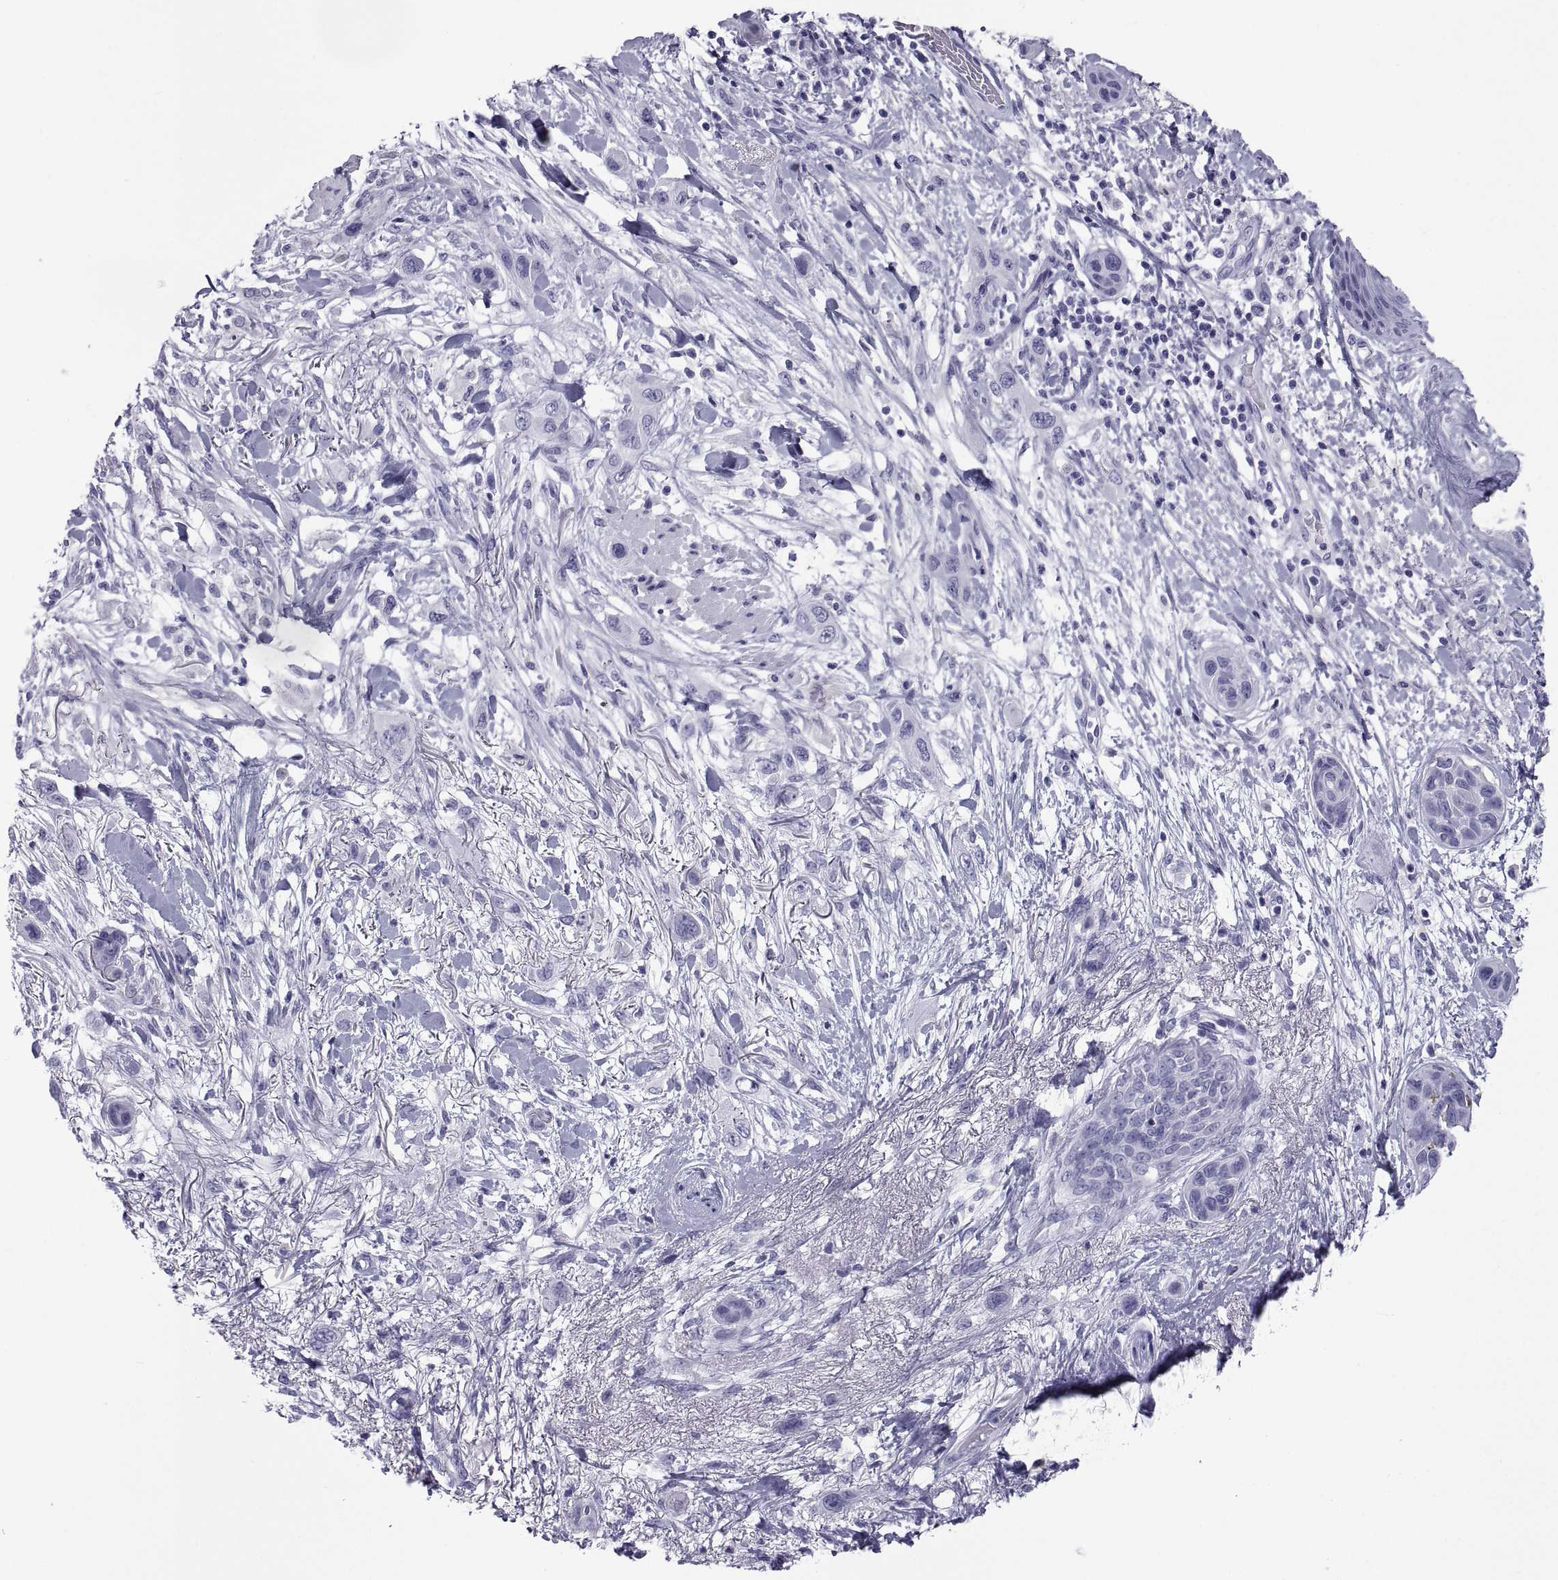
{"staining": {"intensity": "negative", "quantity": "none", "location": "none"}, "tissue": "skin cancer", "cell_type": "Tumor cells", "image_type": "cancer", "snomed": [{"axis": "morphology", "description": "Squamous cell carcinoma, NOS"}, {"axis": "topography", "description": "Skin"}], "caption": "This is a histopathology image of IHC staining of squamous cell carcinoma (skin), which shows no expression in tumor cells.", "gene": "NPTX2", "patient": {"sex": "male", "age": 79}}